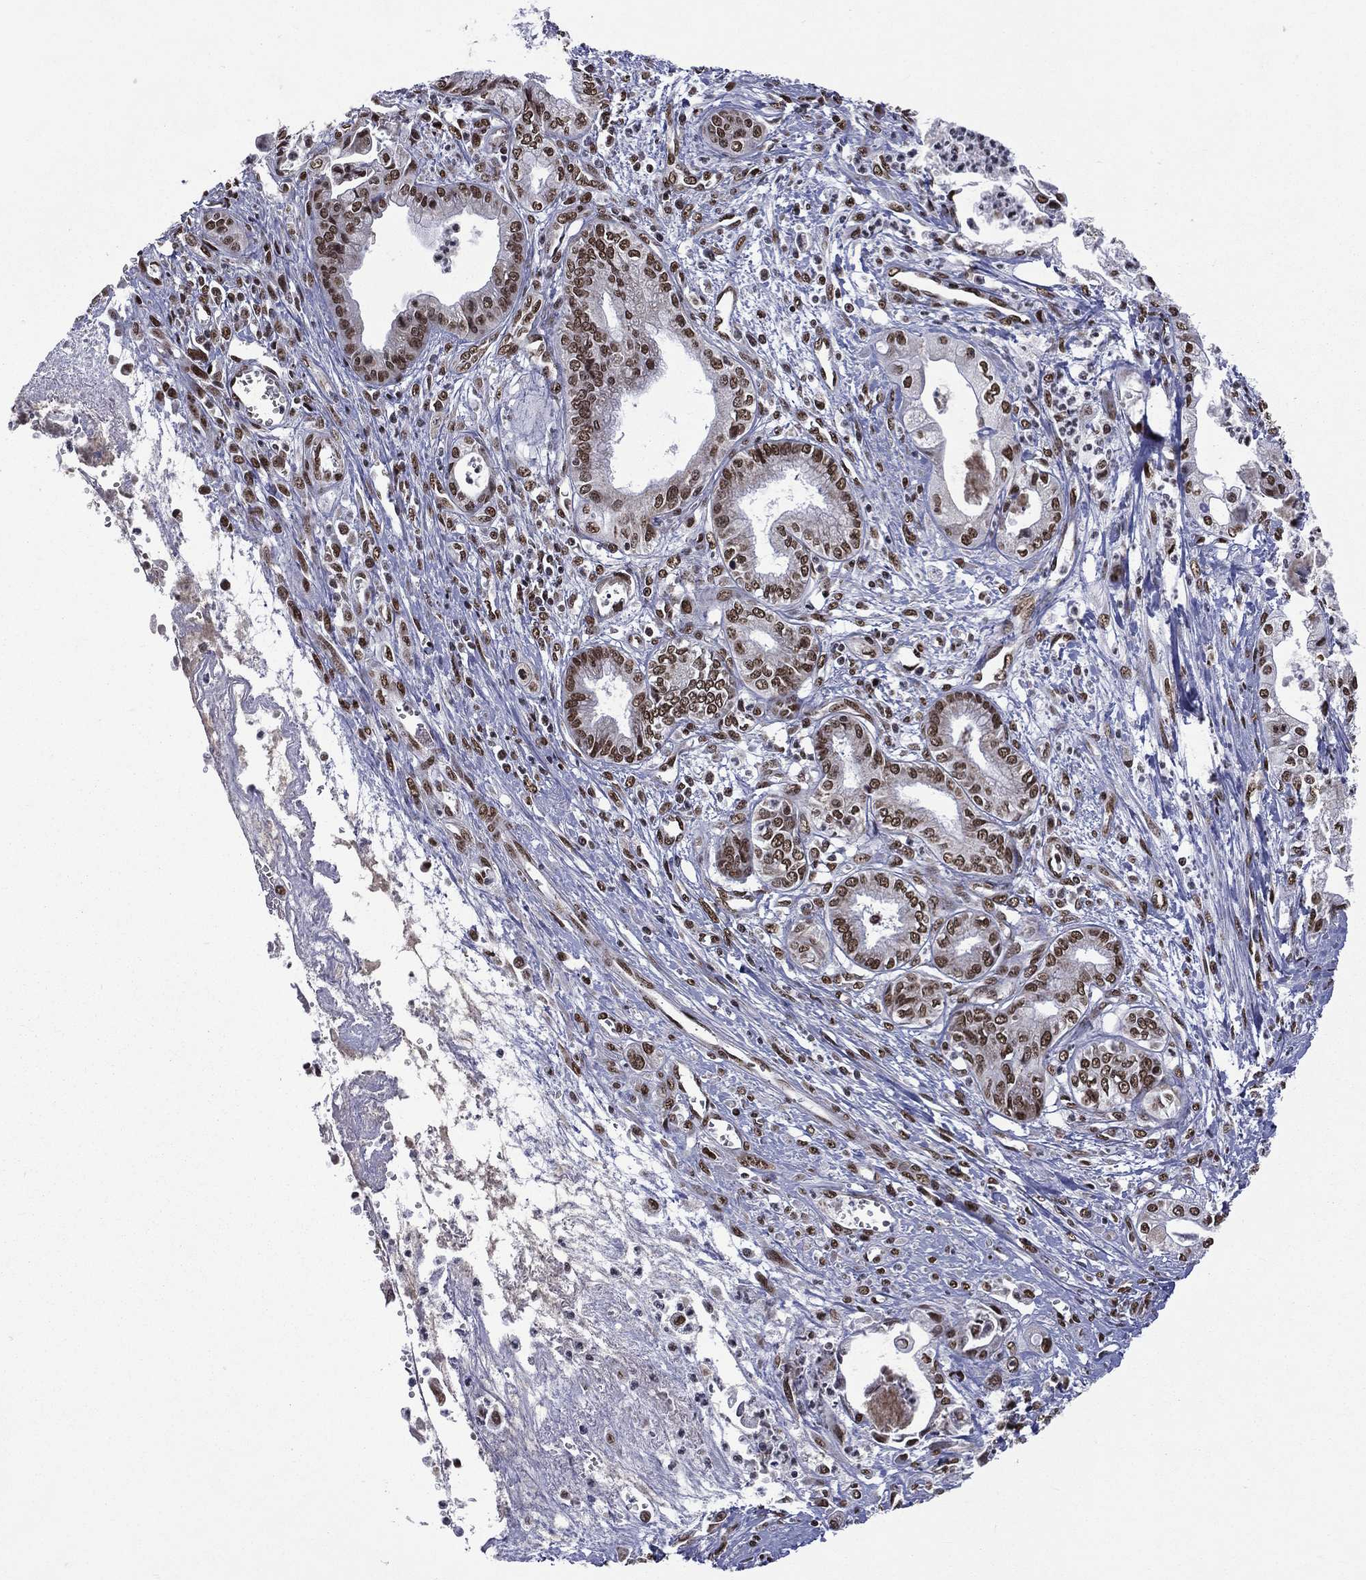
{"staining": {"intensity": "strong", "quantity": ">75%", "location": "nuclear"}, "tissue": "pancreatic cancer", "cell_type": "Tumor cells", "image_type": "cancer", "snomed": [{"axis": "morphology", "description": "Adenocarcinoma, NOS"}, {"axis": "topography", "description": "Pancreas"}], "caption": "The immunohistochemical stain highlights strong nuclear staining in tumor cells of pancreatic adenocarcinoma tissue.", "gene": "C5orf24", "patient": {"sex": "female", "age": 65}}